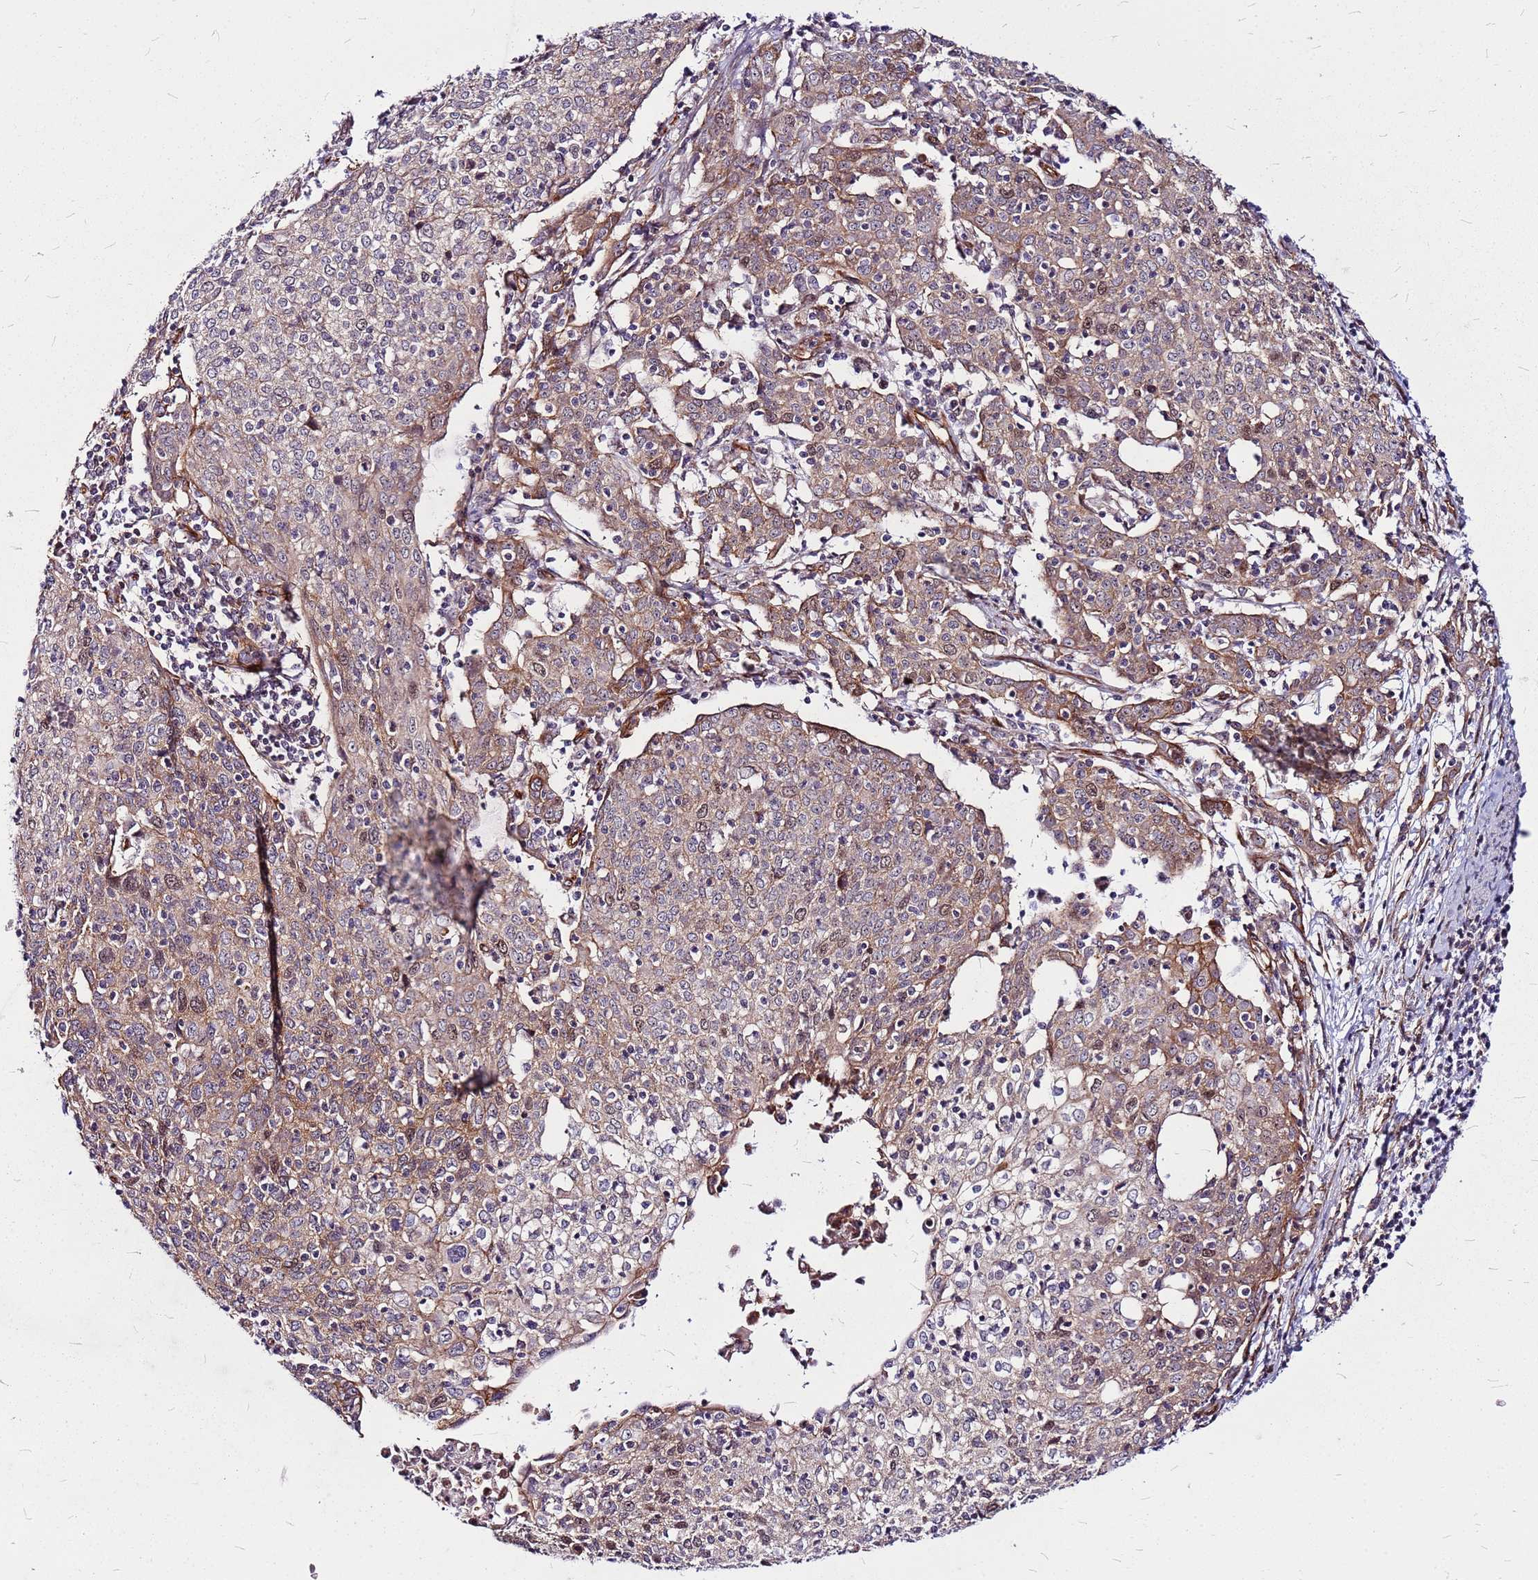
{"staining": {"intensity": "moderate", "quantity": "25%-75%", "location": "cytoplasmic/membranous"}, "tissue": "cervical cancer", "cell_type": "Tumor cells", "image_type": "cancer", "snomed": [{"axis": "morphology", "description": "Squamous cell carcinoma, NOS"}, {"axis": "topography", "description": "Cervix"}], "caption": "Squamous cell carcinoma (cervical) stained with DAB immunohistochemistry (IHC) demonstrates medium levels of moderate cytoplasmic/membranous expression in about 25%-75% of tumor cells.", "gene": "TOPAZ1", "patient": {"sex": "female", "age": 67}}